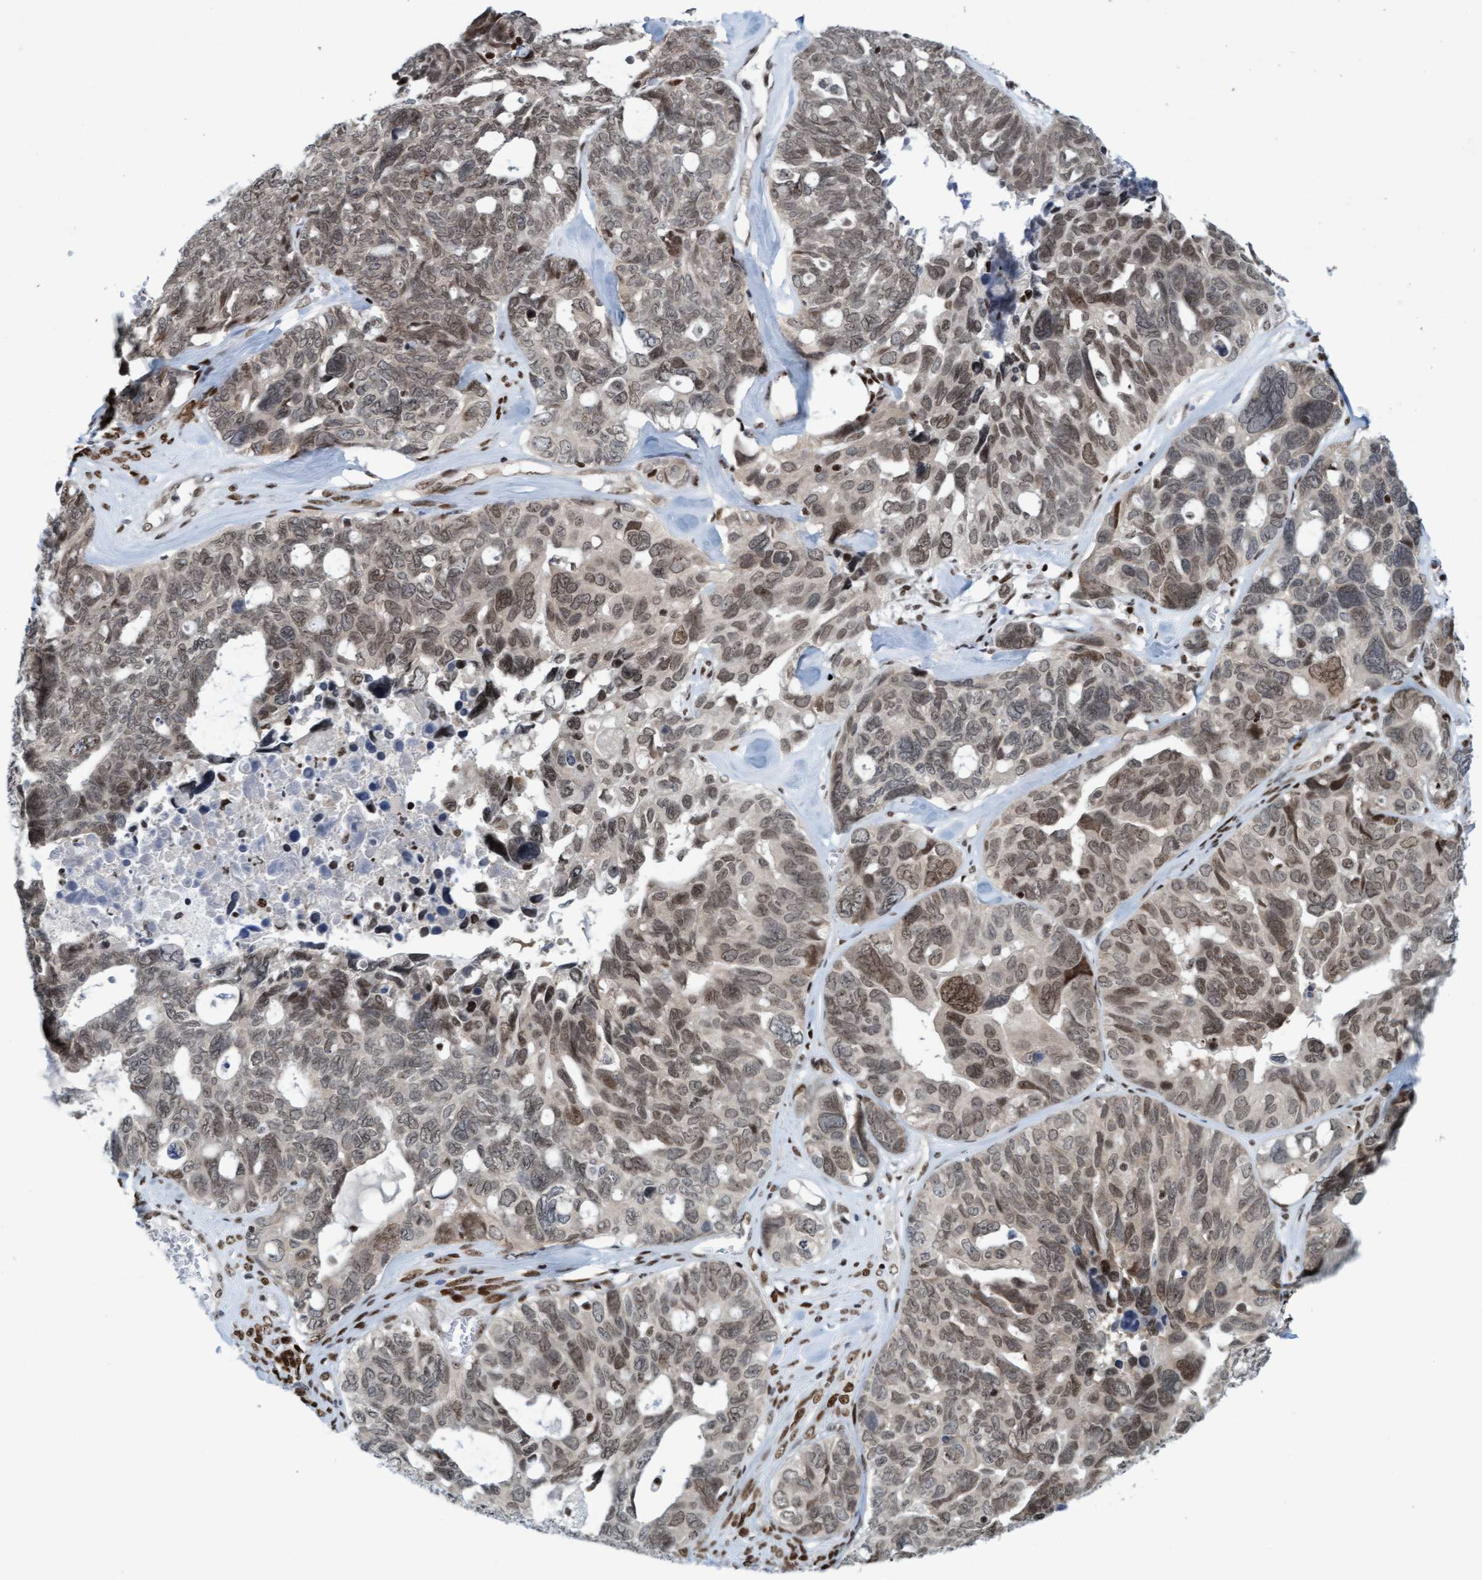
{"staining": {"intensity": "weak", "quantity": ">75%", "location": "nuclear"}, "tissue": "ovarian cancer", "cell_type": "Tumor cells", "image_type": "cancer", "snomed": [{"axis": "morphology", "description": "Cystadenocarcinoma, serous, NOS"}, {"axis": "topography", "description": "Ovary"}], "caption": "Ovarian cancer (serous cystadenocarcinoma) stained for a protein (brown) reveals weak nuclear positive positivity in approximately >75% of tumor cells.", "gene": "GLRX2", "patient": {"sex": "female", "age": 79}}